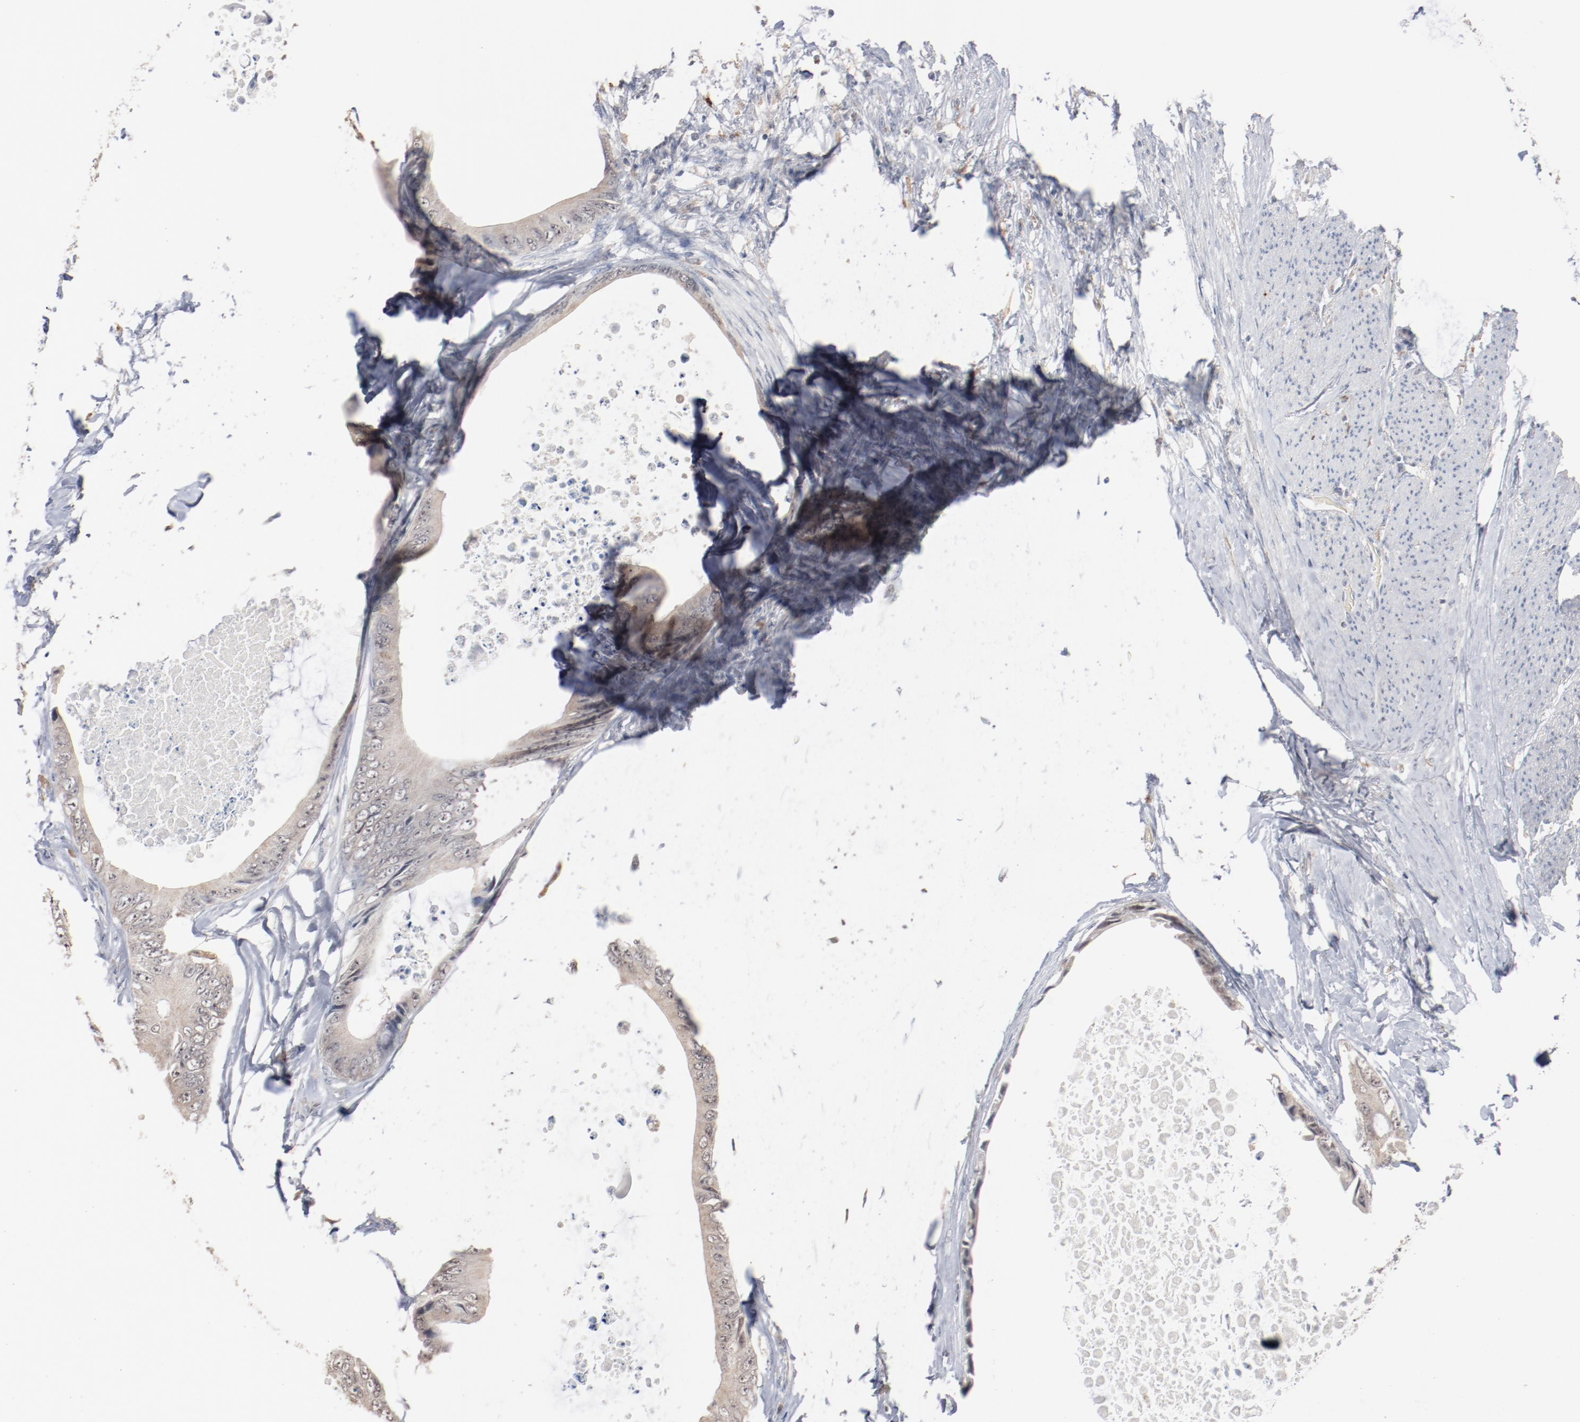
{"staining": {"intensity": "negative", "quantity": "none", "location": "none"}, "tissue": "colorectal cancer", "cell_type": "Tumor cells", "image_type": "cancer", "snomed": [{"axis": "morphology", "description": "Normal tissue, NOS"}, {"axis": "morphology", "description": "Adenocarcinoma, NOS"}, {"axis": "topography", "description": "Rectum"}, {"axis": "topography", "description": "Peripheral nerve tissue"}], "caption": "An image of human colorectal adenocarcinoma is negative for staining in tumor cells.", "gene": "ERICH1", "patient": {"sex": "female", "age": 77}}